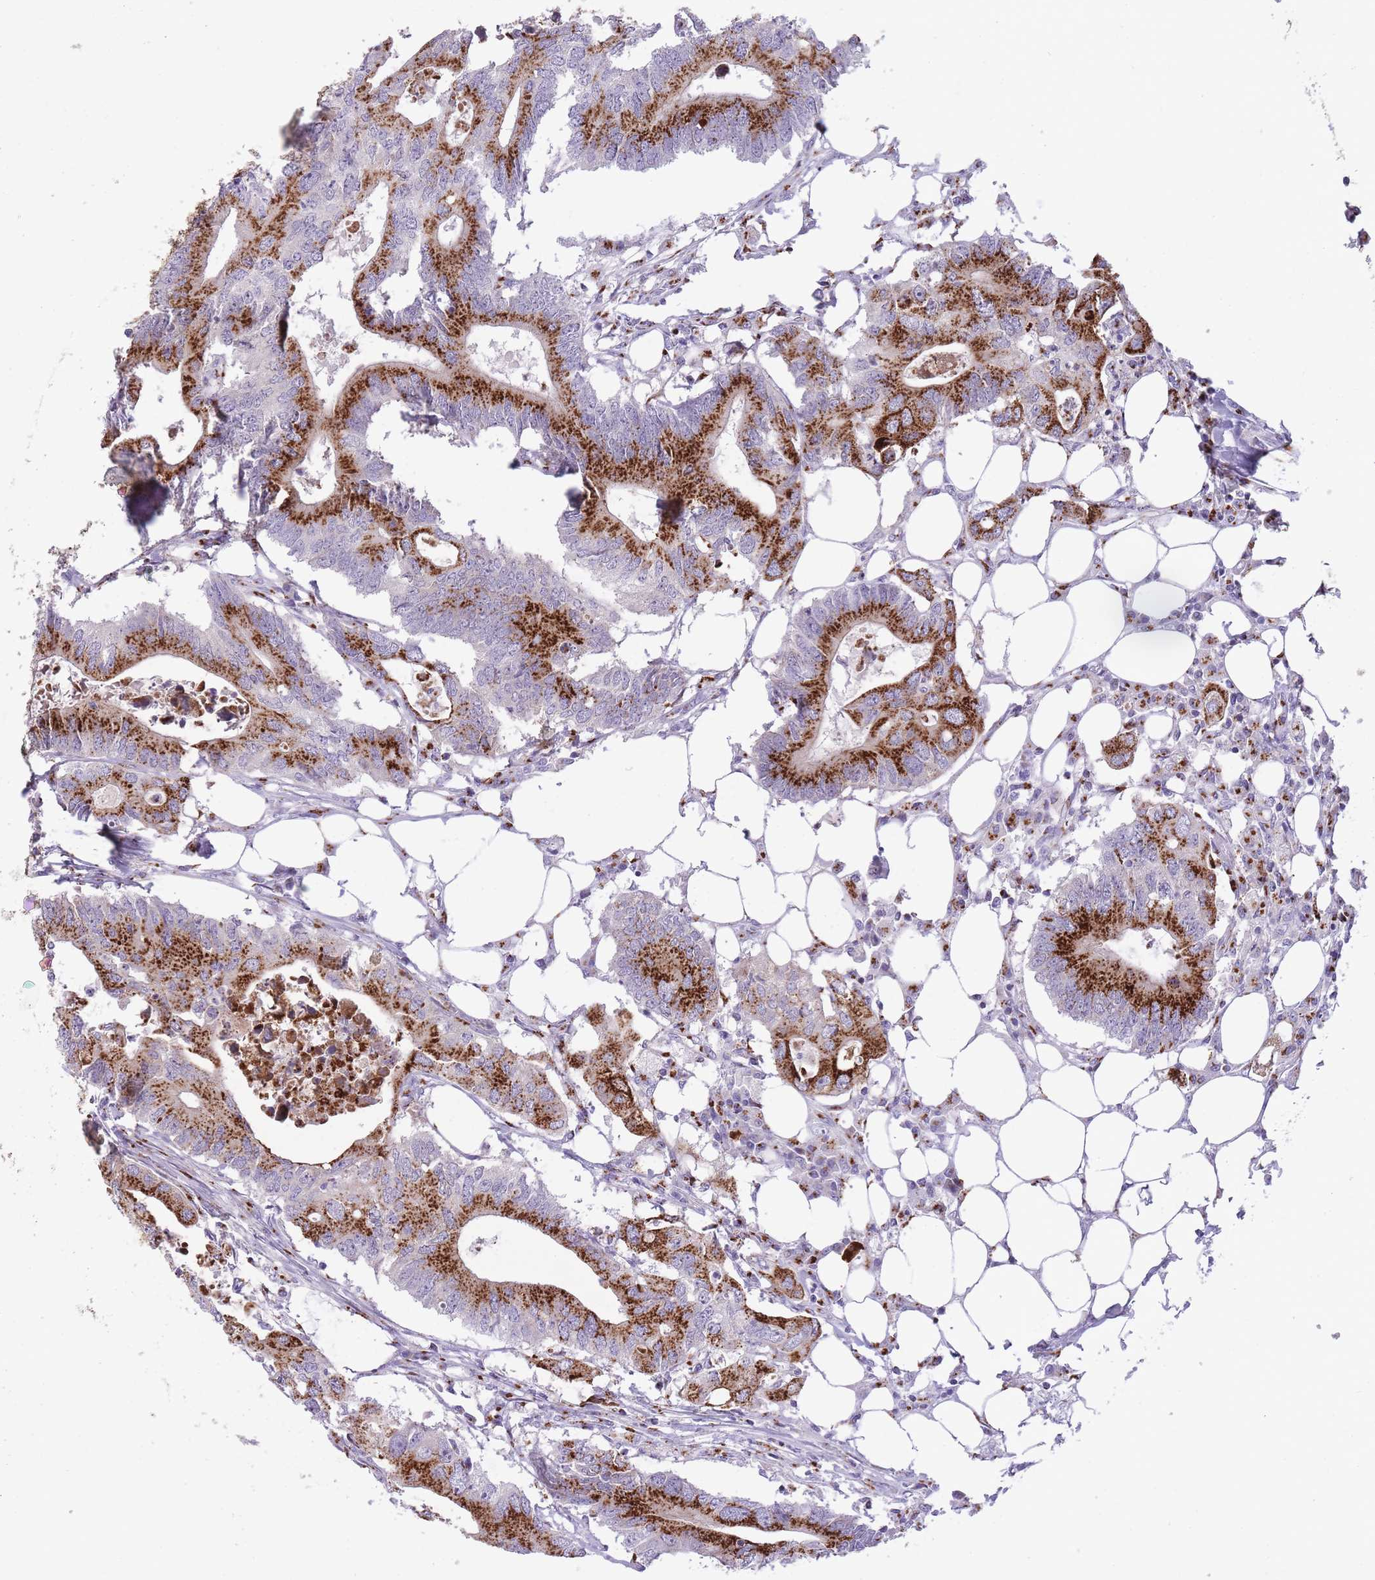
{"staining": {"intensity": "strong", "quantity": ">75%", "location": "cytoplasmic/membranous"}, "tissue": "colorectal cancer", "cell_type": "Tumor cells", "image_type": "cancer", "snomed": [{"axis": "morphology", "description": "Adenocarcinoma, NOS"}, {"axis": "topography", "description": "Colon"}], "caption": "Immunohistochemistry of colorectal cancer (adenocarcinoma) demonstrates high levels of strong cytoplasmic/membranous positivity in about >75% of tumor cells.", "gene": "B4GALT2", "patient": {"sex": "male", "age": 71}}